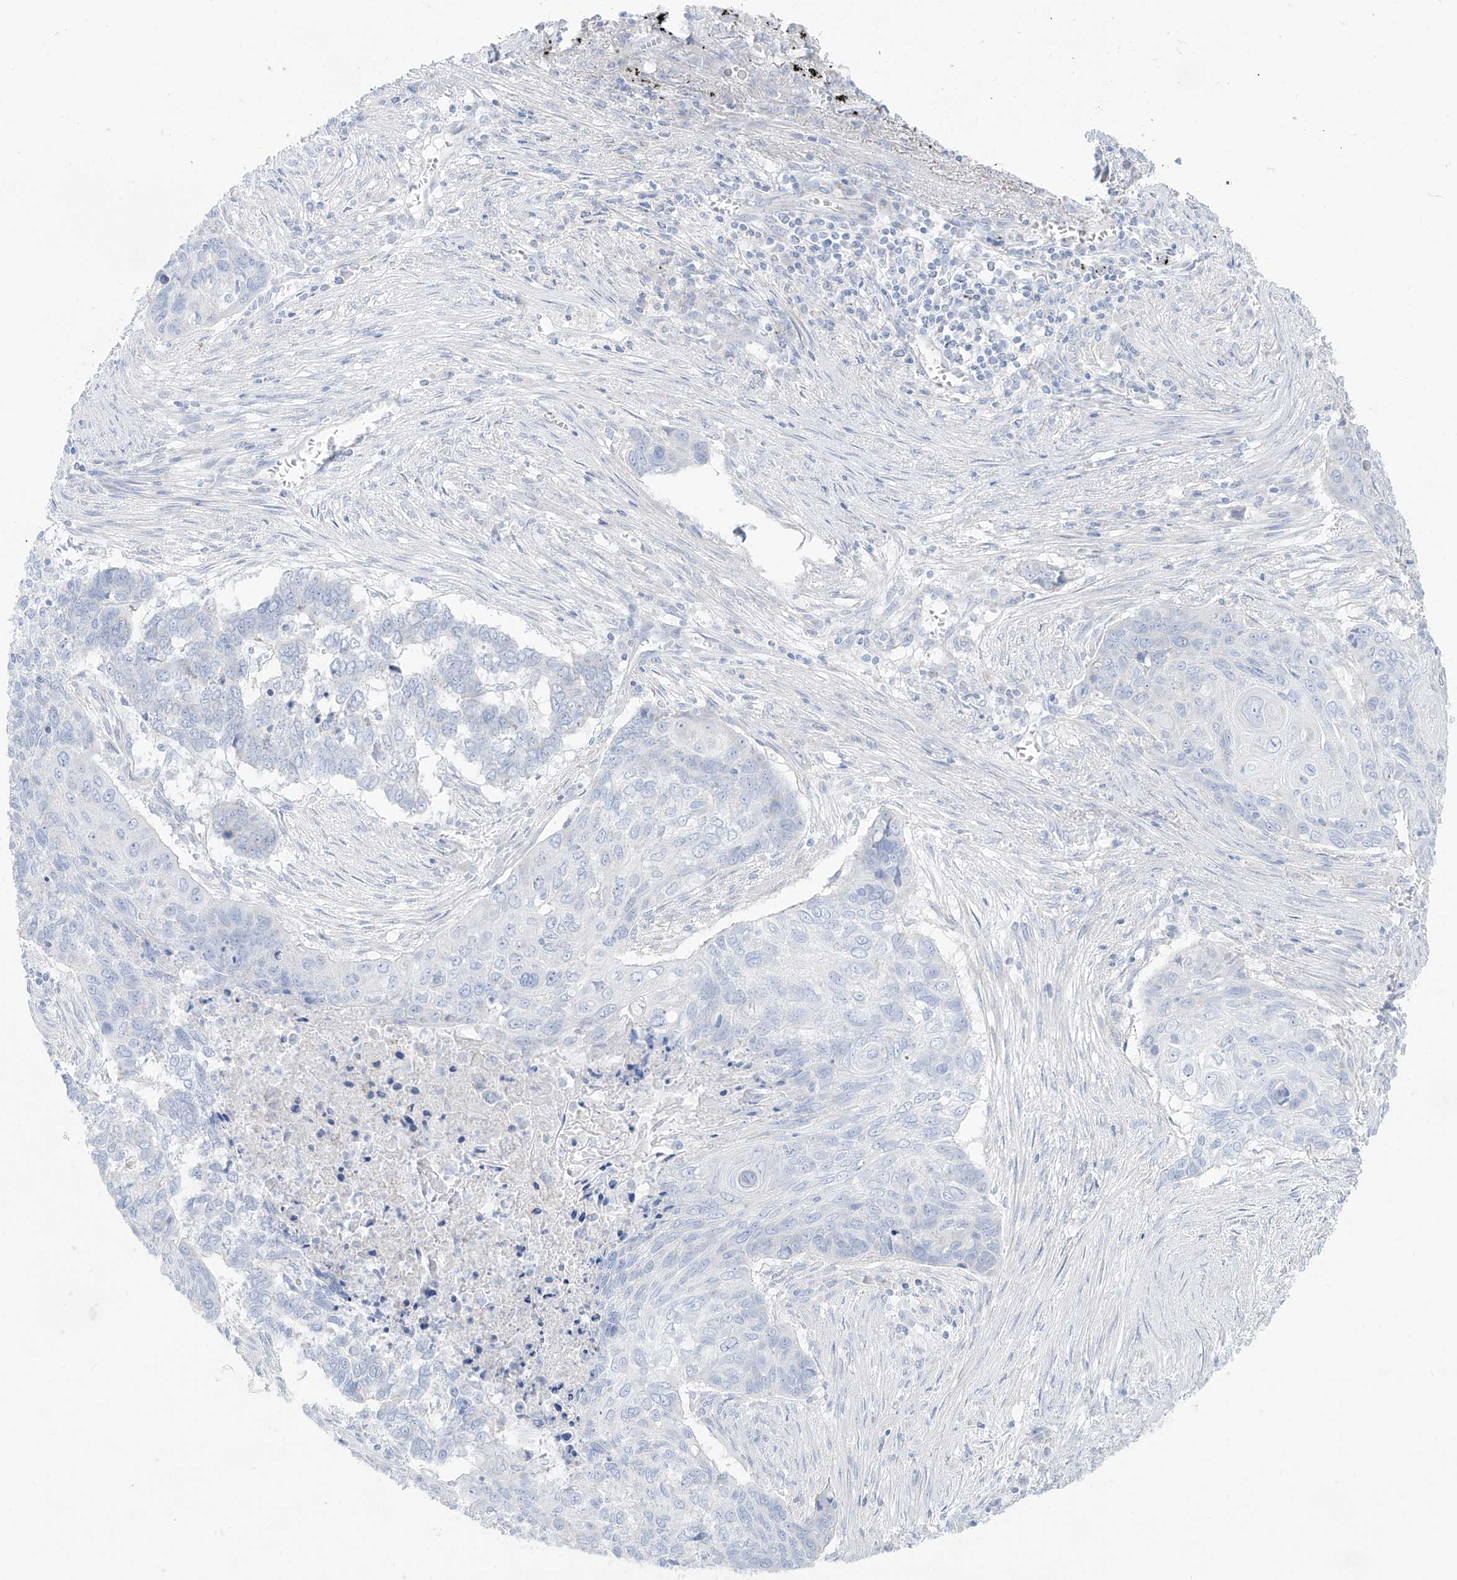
{"staining": {"intensity": "negative", "quantity": "none", "location": "none"}, "tissue": "lung cancer", "cell_type": "Tumor cells", "image_type": "cancer", "snomed": [{"axis": "morphology", "description": "Squamous cell carcinoma, NOS"}, {"axis": "topography", "description": "Lung"}], "caption": "Tumor cells show no significant expression in lung cancer (squamous cell carcinoma).", "gene": "SLC26A3", "patient": {"sex": "female", "age": 63}}